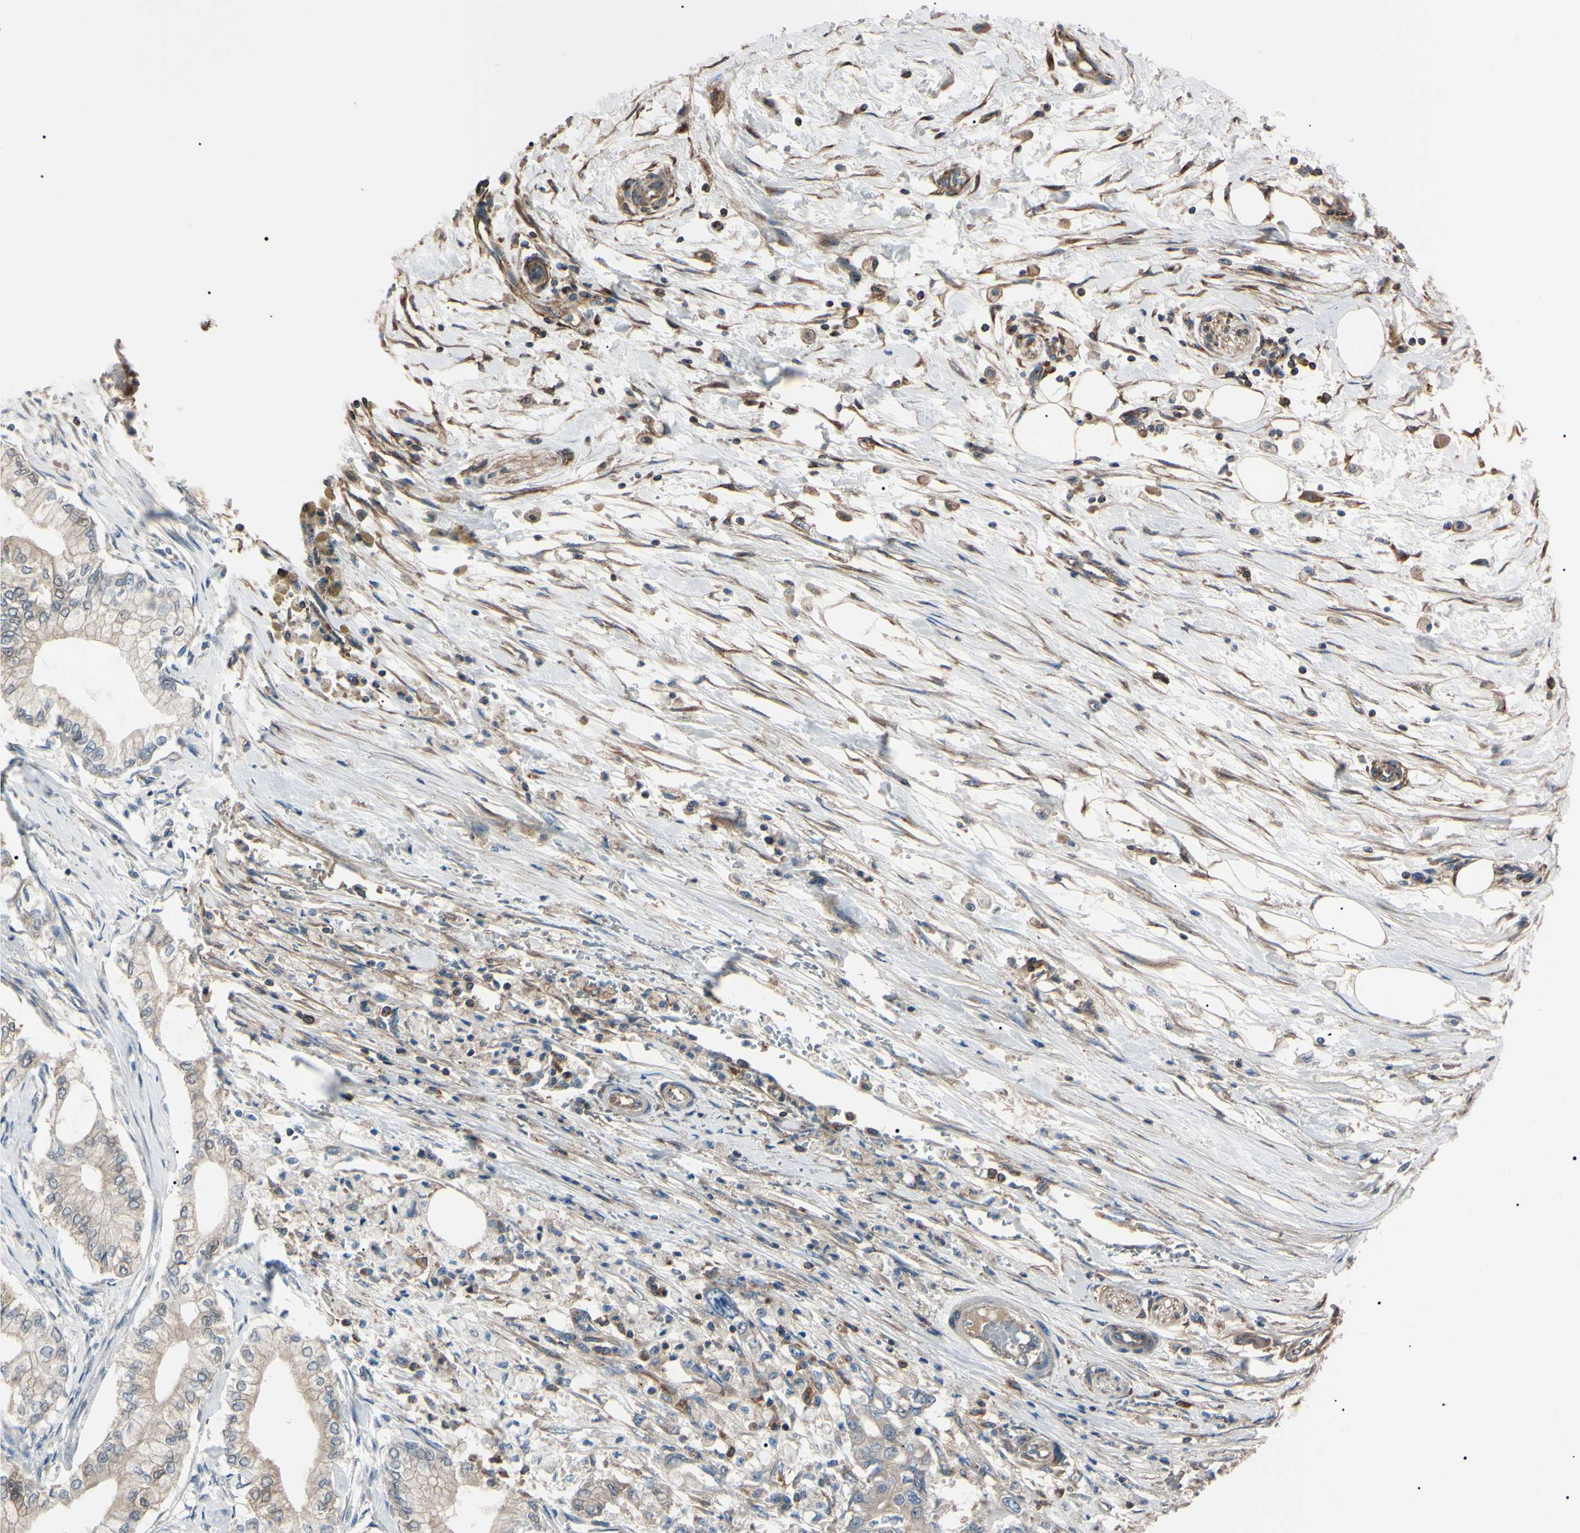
{"staining": {"intensity": "weak", "quantity": ">75%", "location": "cytoplasmic/membranous"}, "tissue": "pancreatic cancer", "cell_type": "Tumor cells", "image_type": "cancer", "snomed": [{"axis": "morphology", "description": "Adenocarcinoma, NOS"}, {"axis": "topography", "description": "Pancreas"}], "caption": "The micrograph shows immunohistochemical staining of pancreatic cancer (adenocarcinoma). There is weak cytoplasmic/membranous staining is appreciated in about >75% of tumor cells.", "gene": "PRKACA", "patient": {"sex": "male", "age": 70}}